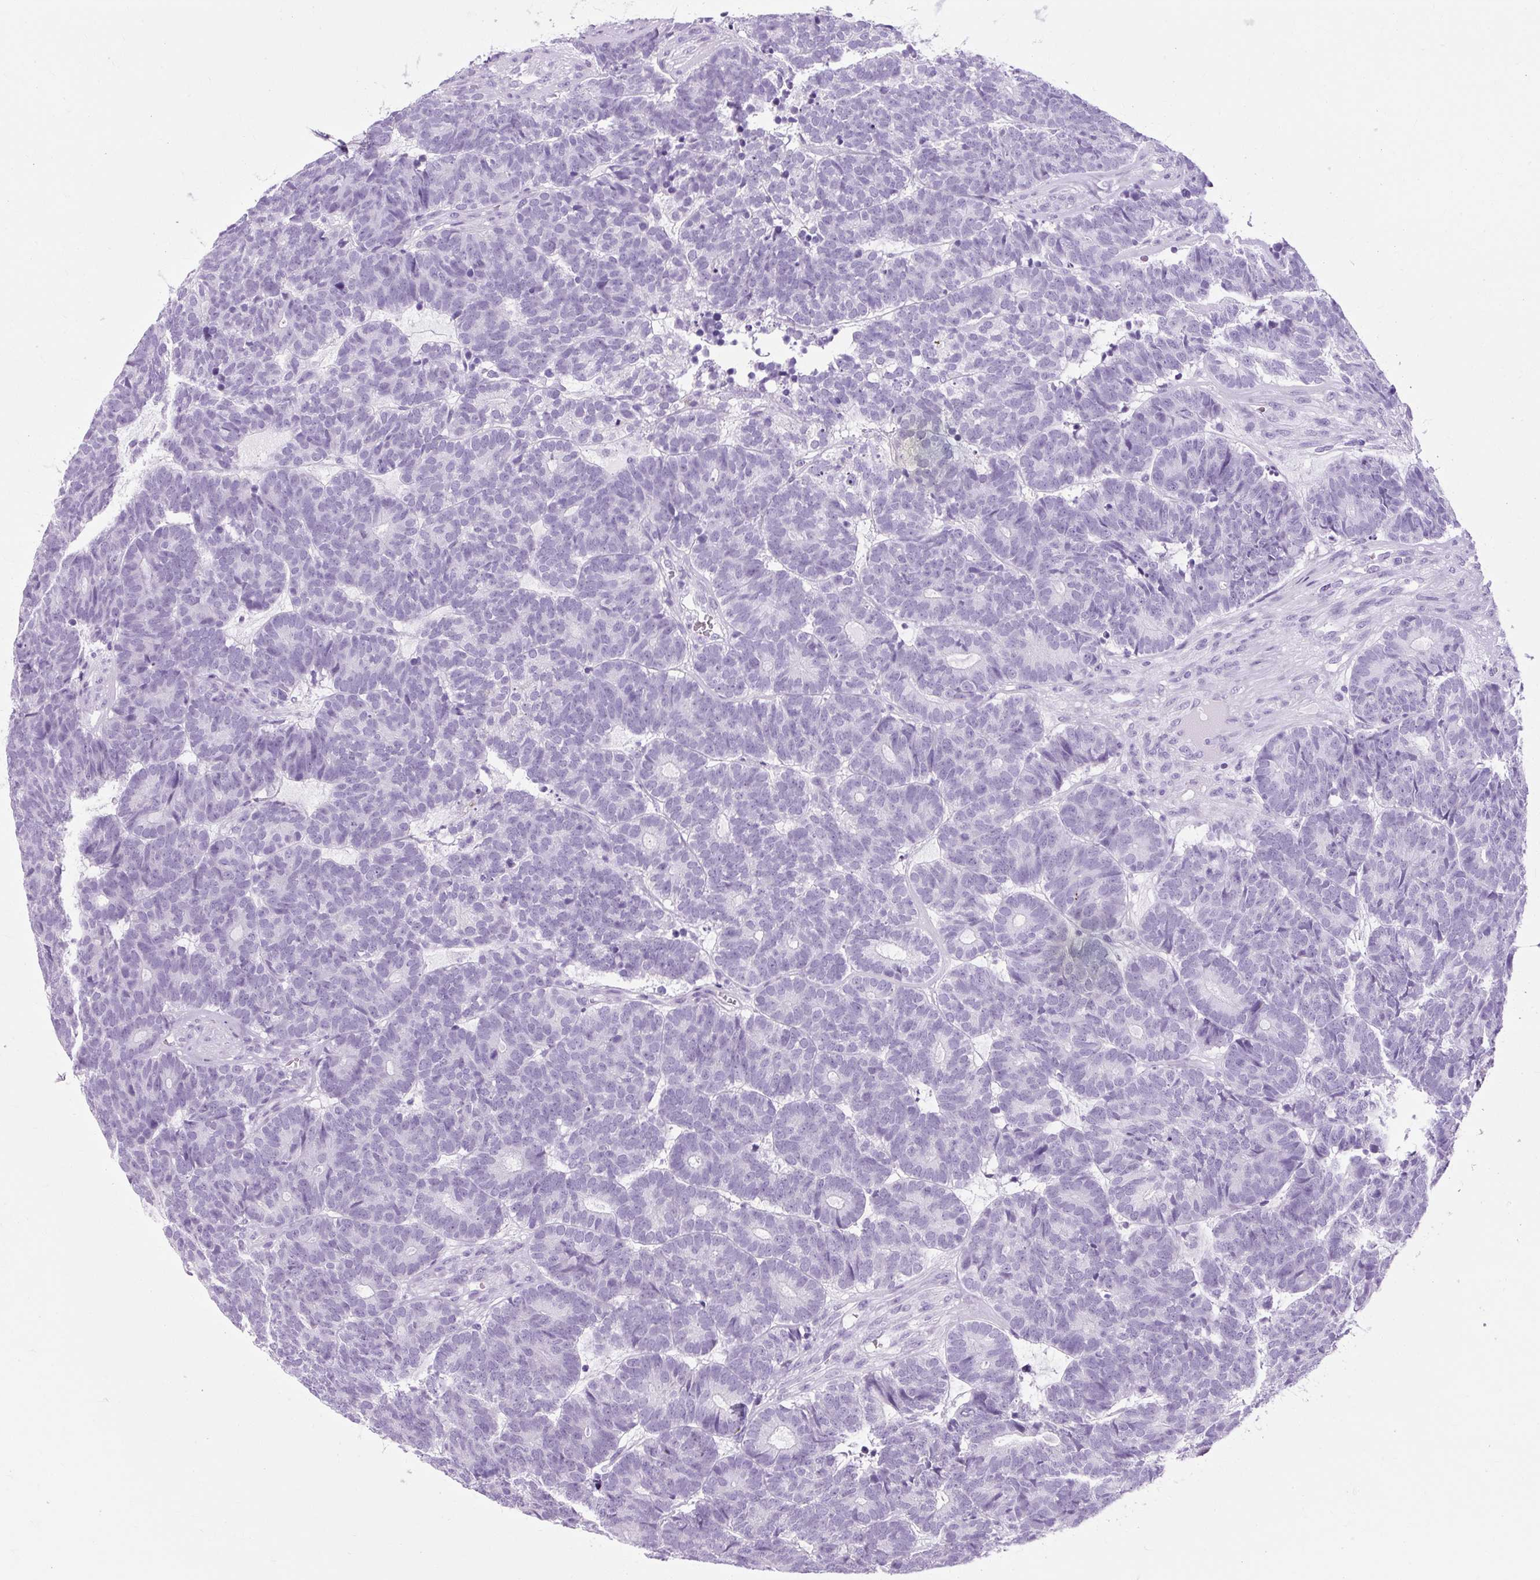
{"staining": {"intensity": "negative", "quantity": "none", "location": "none"}, "tissue": "head and neck cancer", "cell_type": "Tumor cells", "image_type": "cancer", "snomed": [{"axis": "morphology", "description": "Adenocarcinoma, NOS"}, {"axis": "topography", "description": "Head-Neck"}], "caption": "Tumor cells are negative for protein expression in human head and neck cancer (adenocarcinoma).", "gene": "B3GNT4", "patient": {"sex": "female", "age": 81}}